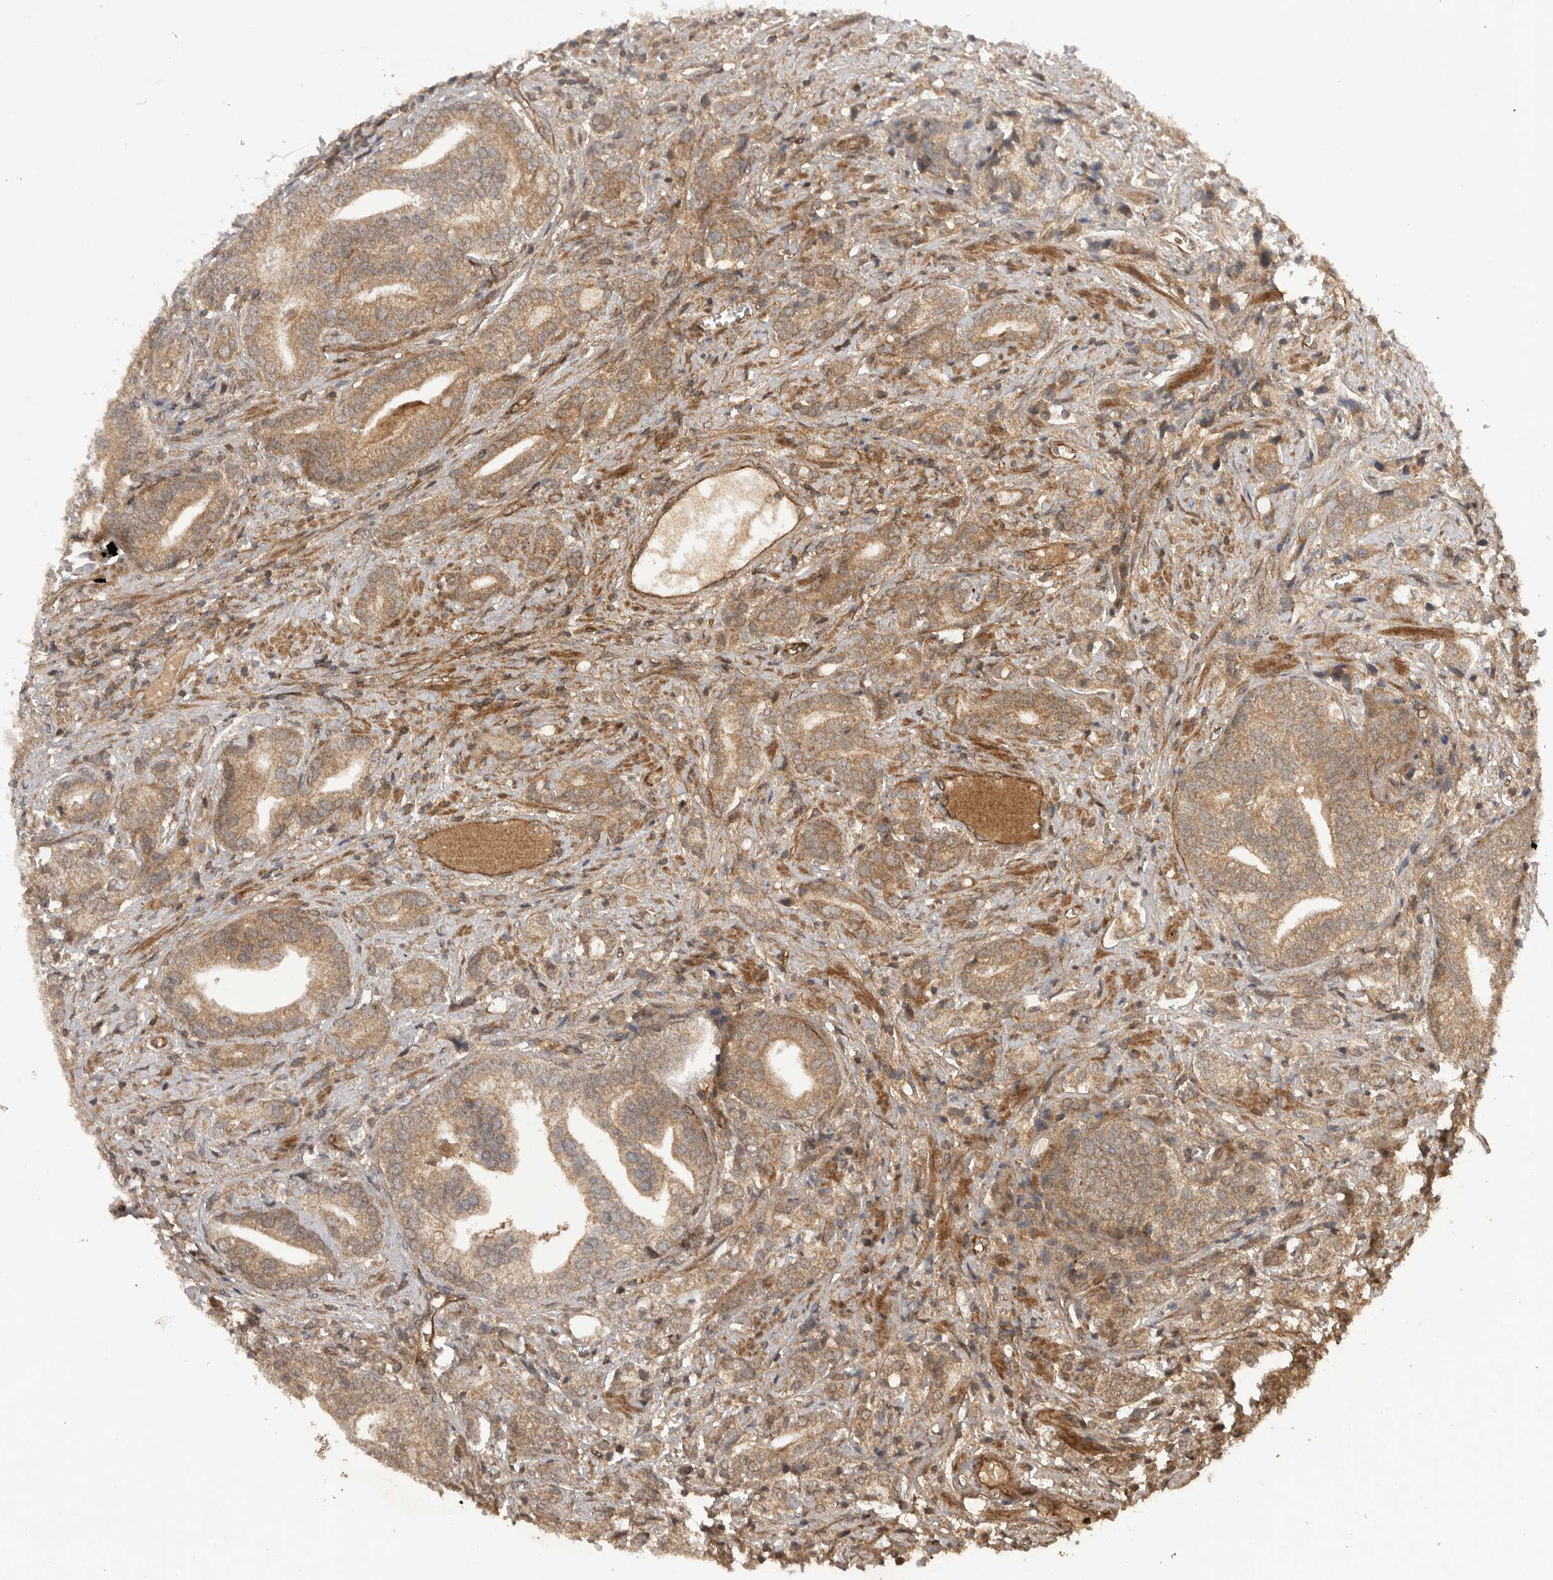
{"staining": {"intensity": "moderate", "quantity": ">75%", "location": "cytoplasmic/membranous"}, "tissue": "prostate cancer", "cell_type": "Tumor cells", "image_type": "cancer", "snomed": [{"axis": "morphology", "description": "Adenocarcinoma, High grade"}, {"axis": "topography", "description": "Prostate"}], "caption": "A medium amount of moderate cytoplasmic/membranous positivity is identified in approximately >75% of tumor cells in prostate adenocarcinoma (high-grade) tissue. Using DAB (3,3'-diaminobenzidine) (brown) and hematoxylin (blue) stains, captured at high magnification using brightfield microscopy.", "gene": "PRDX4", "patient": {"sex": "male", "age": 57}}